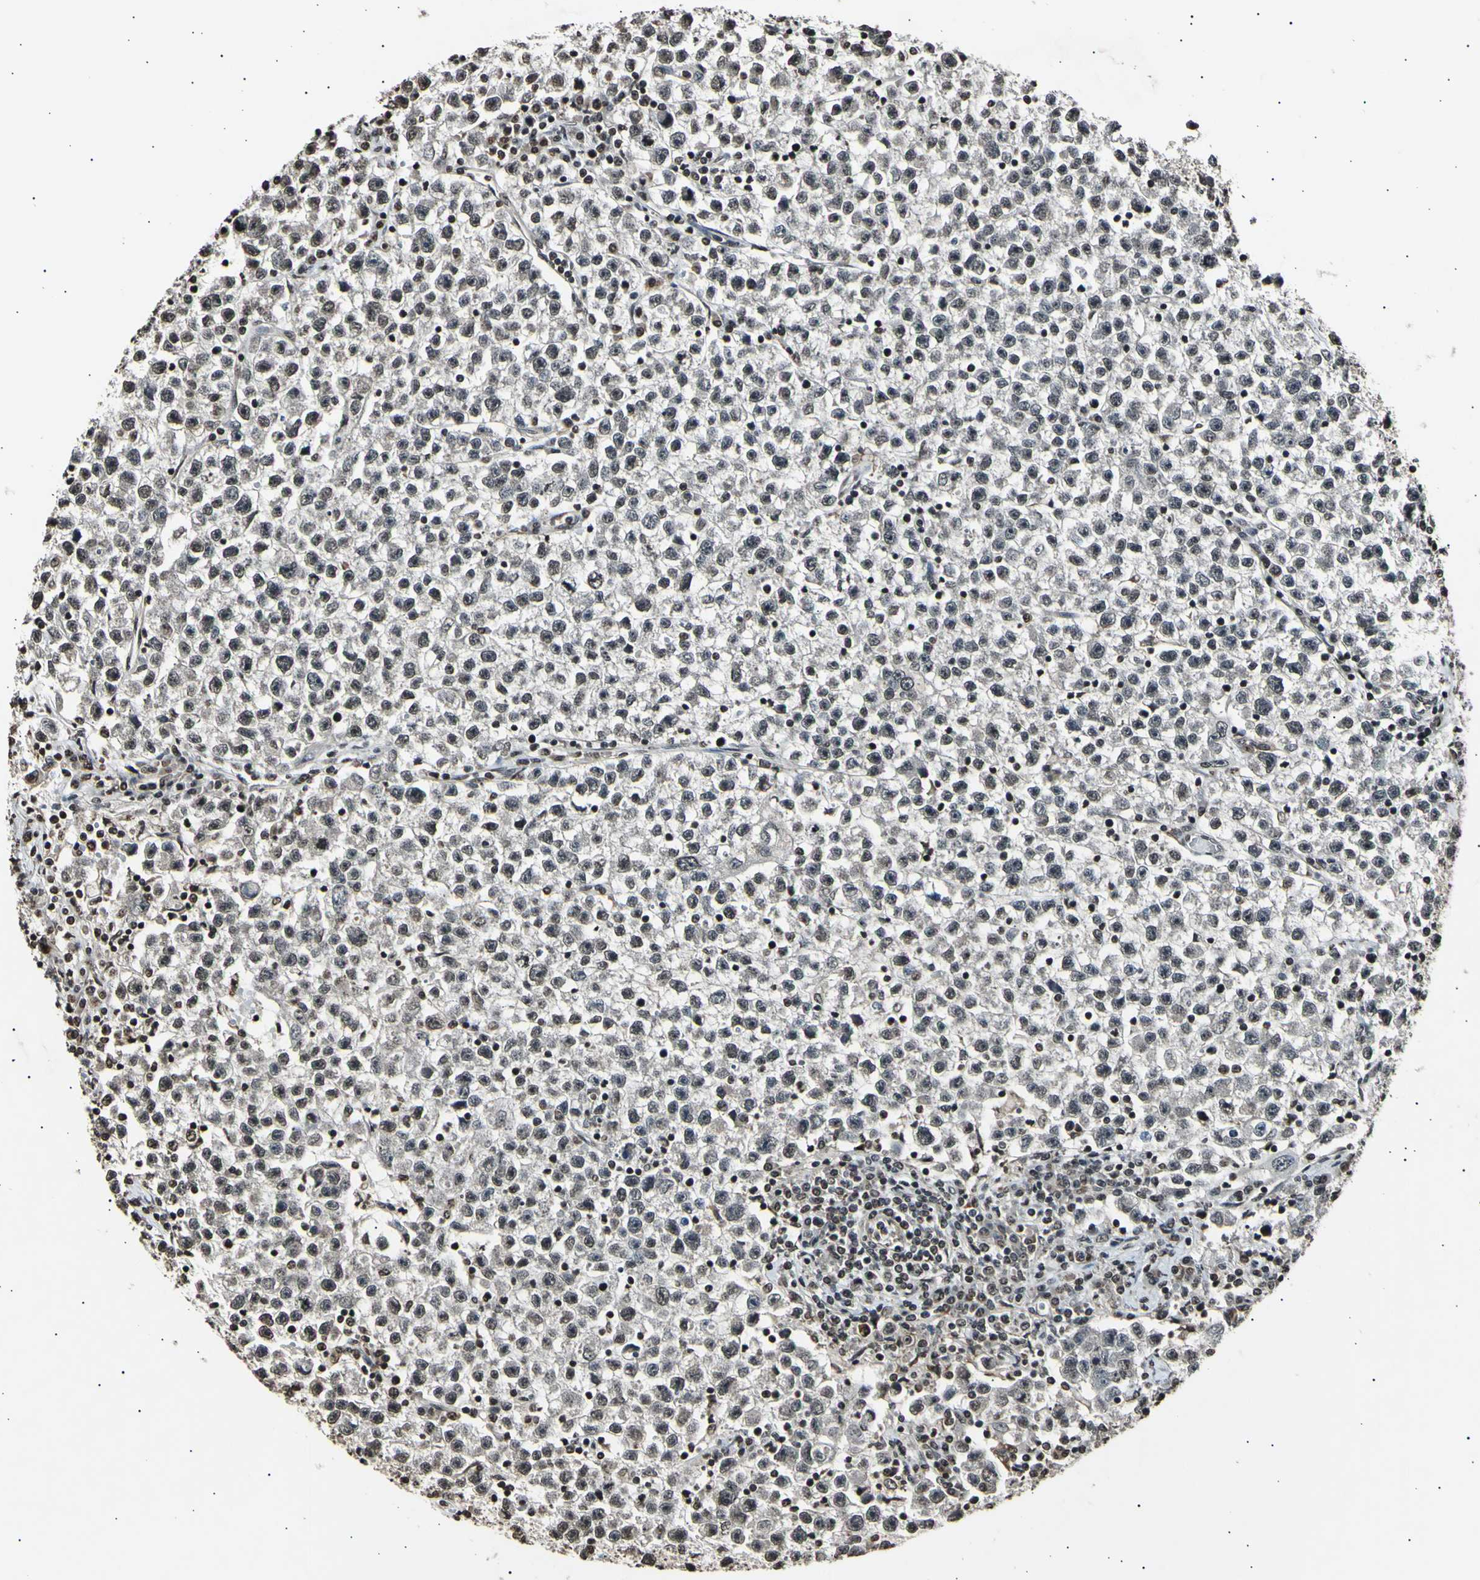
{"staining": {"intensity": "moderate", "quantity": ">75%", "location": "cytoplasmic/membranous,nuclear"}, "tissue": "testis cancer", "cell_type": "Tumor cells", "image_type": "cancer", "snomed": [{"axis": "morphology", "description": "Seminoma, NOS"}, {"axis": "topography", "description": "Testis"}], "caption": "Tumor cells reveal medium levels of moderate cytoplasmic/membranous and nuclear positivity in about >75% of cells in seminoma (testis).", "gene": "ANAPC7", "patient": {"sex": "male", "age": 22}}